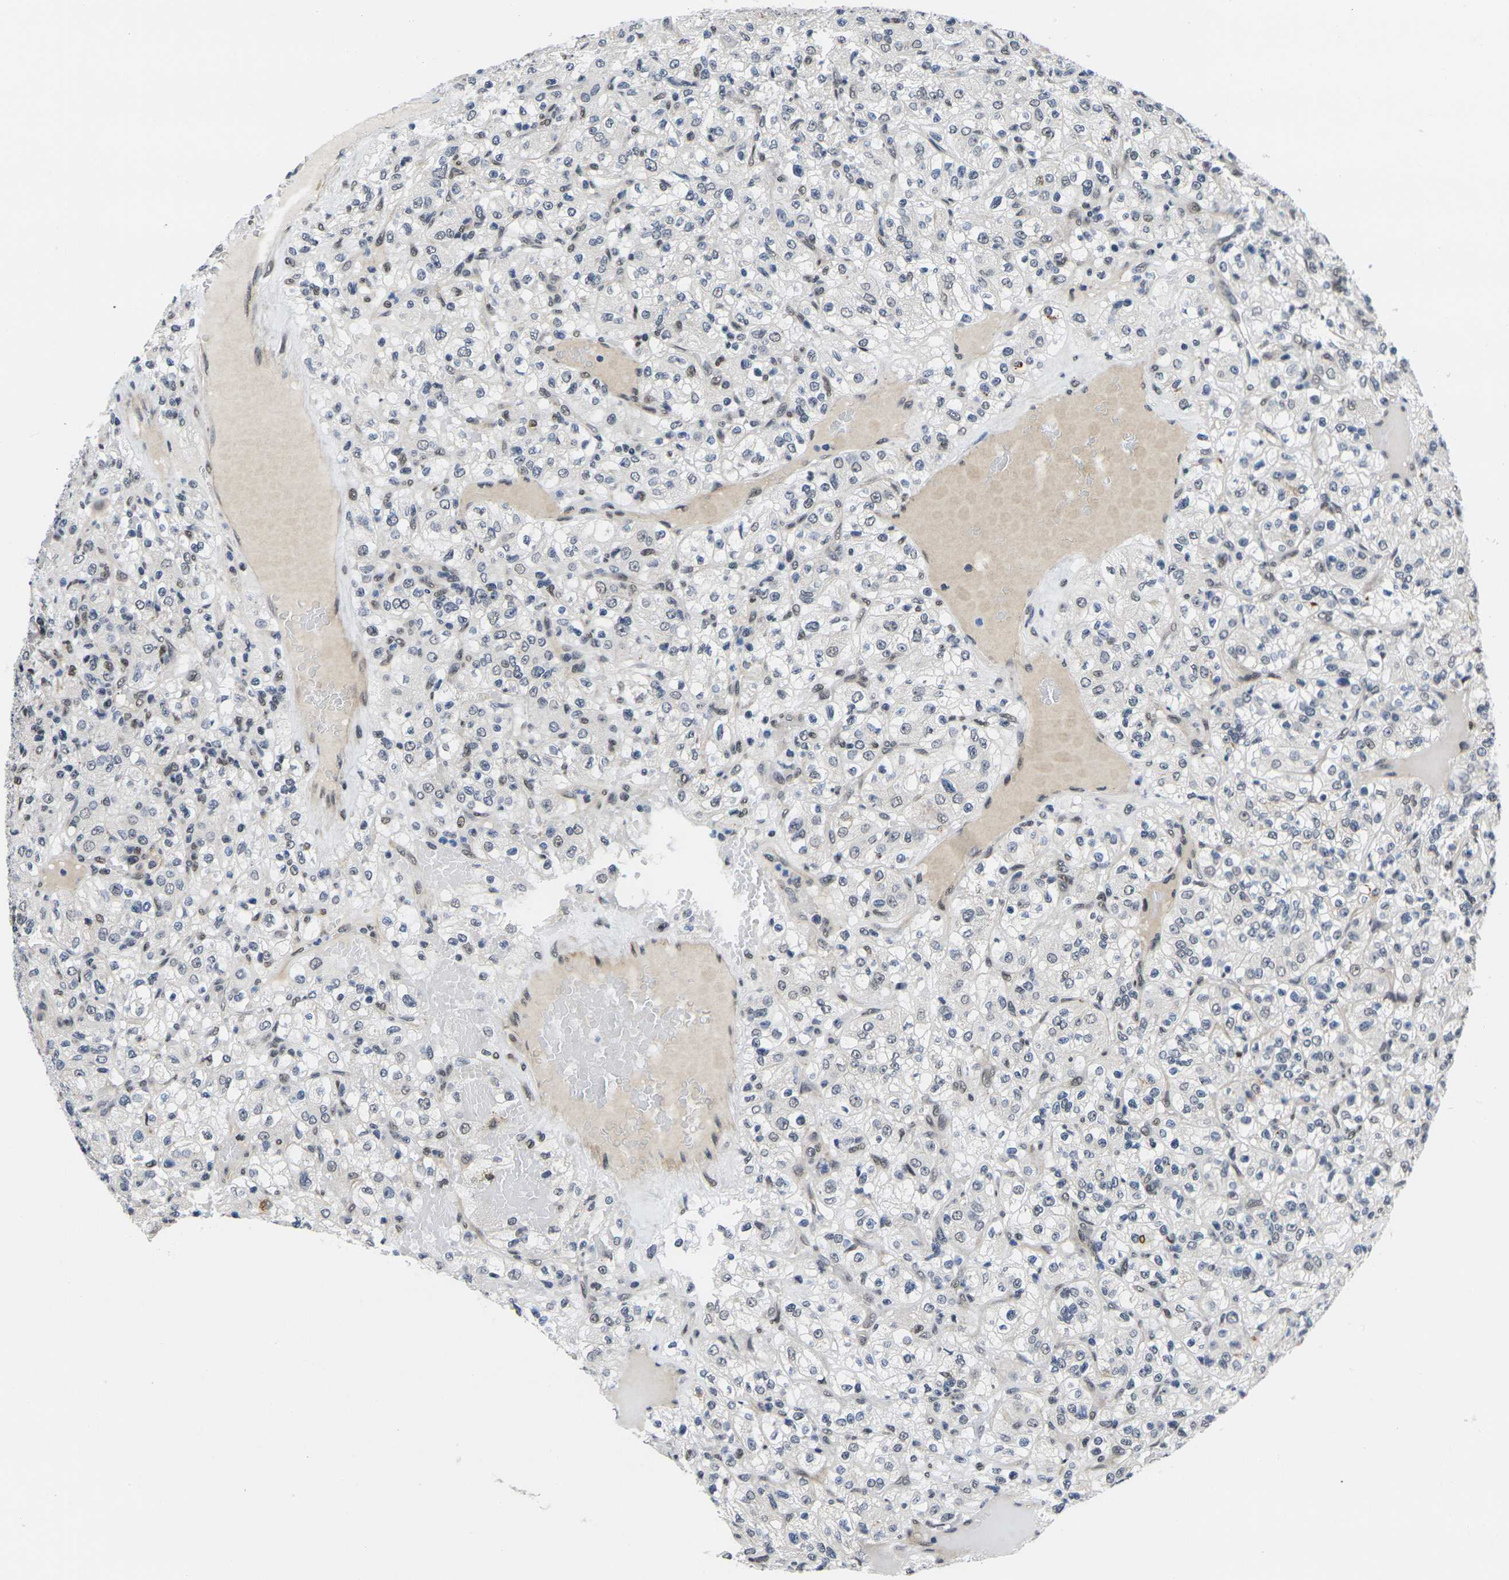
{"staining": {"intensity": "moderate", "quantity": "<25%", "location": "nuclear"}, "tissue": "renal cancer", "cell_type": "Tumor cells", "image_type": "cancer", "snomed": [{"axis": "morphology", "description": "Normal tissue, NOS"}, {"axis": "morphology", "description": "Adenocarcinoma, NOS"}, {"axis": "topography", "description": "Kidney"}], "caption": "Human adenocarcinoma (renal) stained with a protein marker reveals moderate staining in tumor cells.", "gene": "RBM7", "patient": {"sex": "female", "age": 72}}